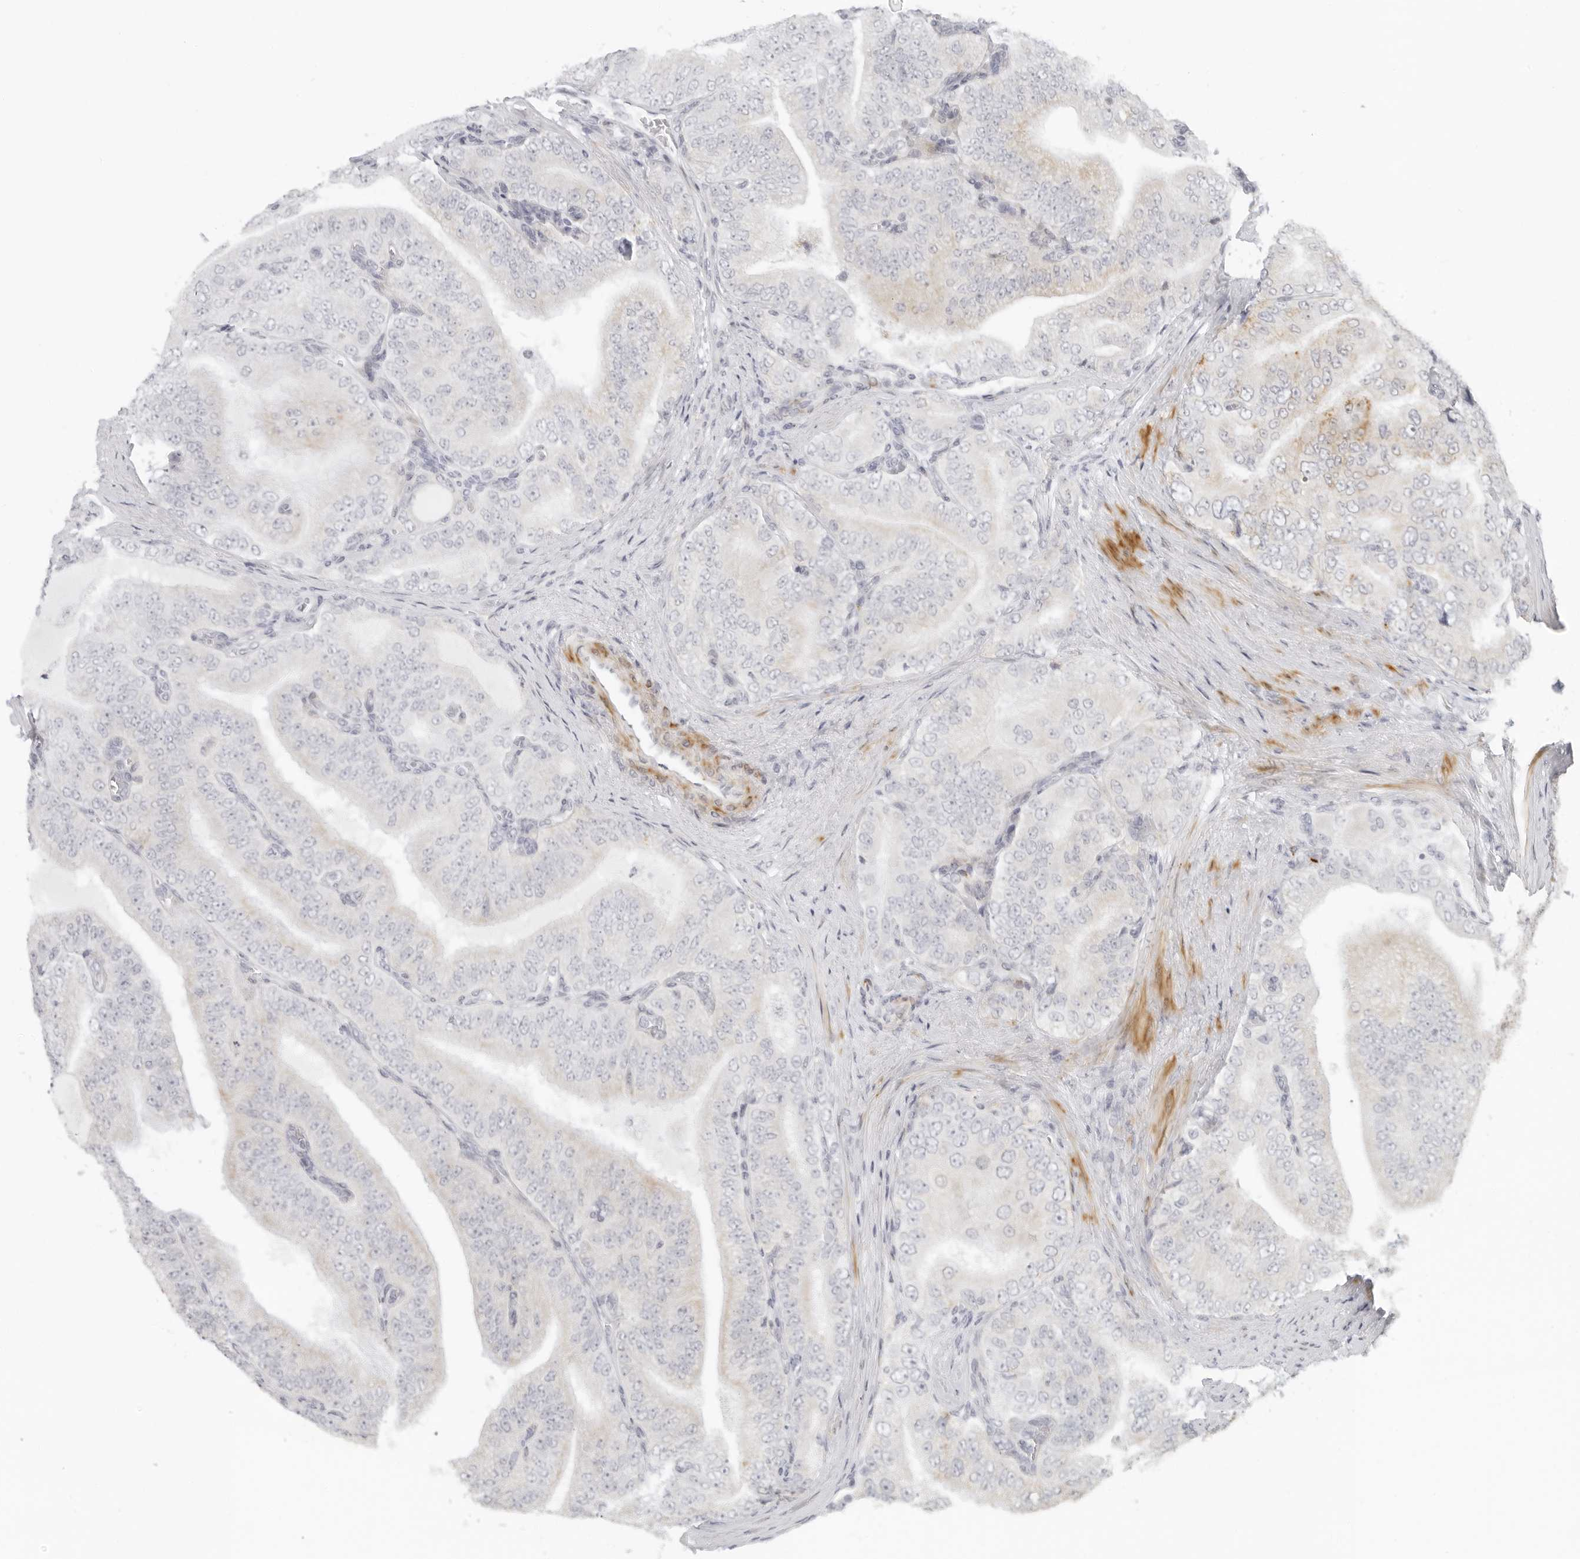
{"staining": {"intensity": "negative", "quantity": "none", "location": "none"}, "tissue": "prostate cancer", "cell_type": "Tumor cells", "image_type": "cancer", "snomed": [{"axis": "morphology", "description": "Adenocarcinoma, High grade"}, {"axis": "topography", "description": "Prostate"}], "caption": "IHC of prostate adenocarcinoma (high-grade) reveals no expression in tumor cells.", "gene": "RPS6KC1", "patient": {"sex": "male", "age": 58}}